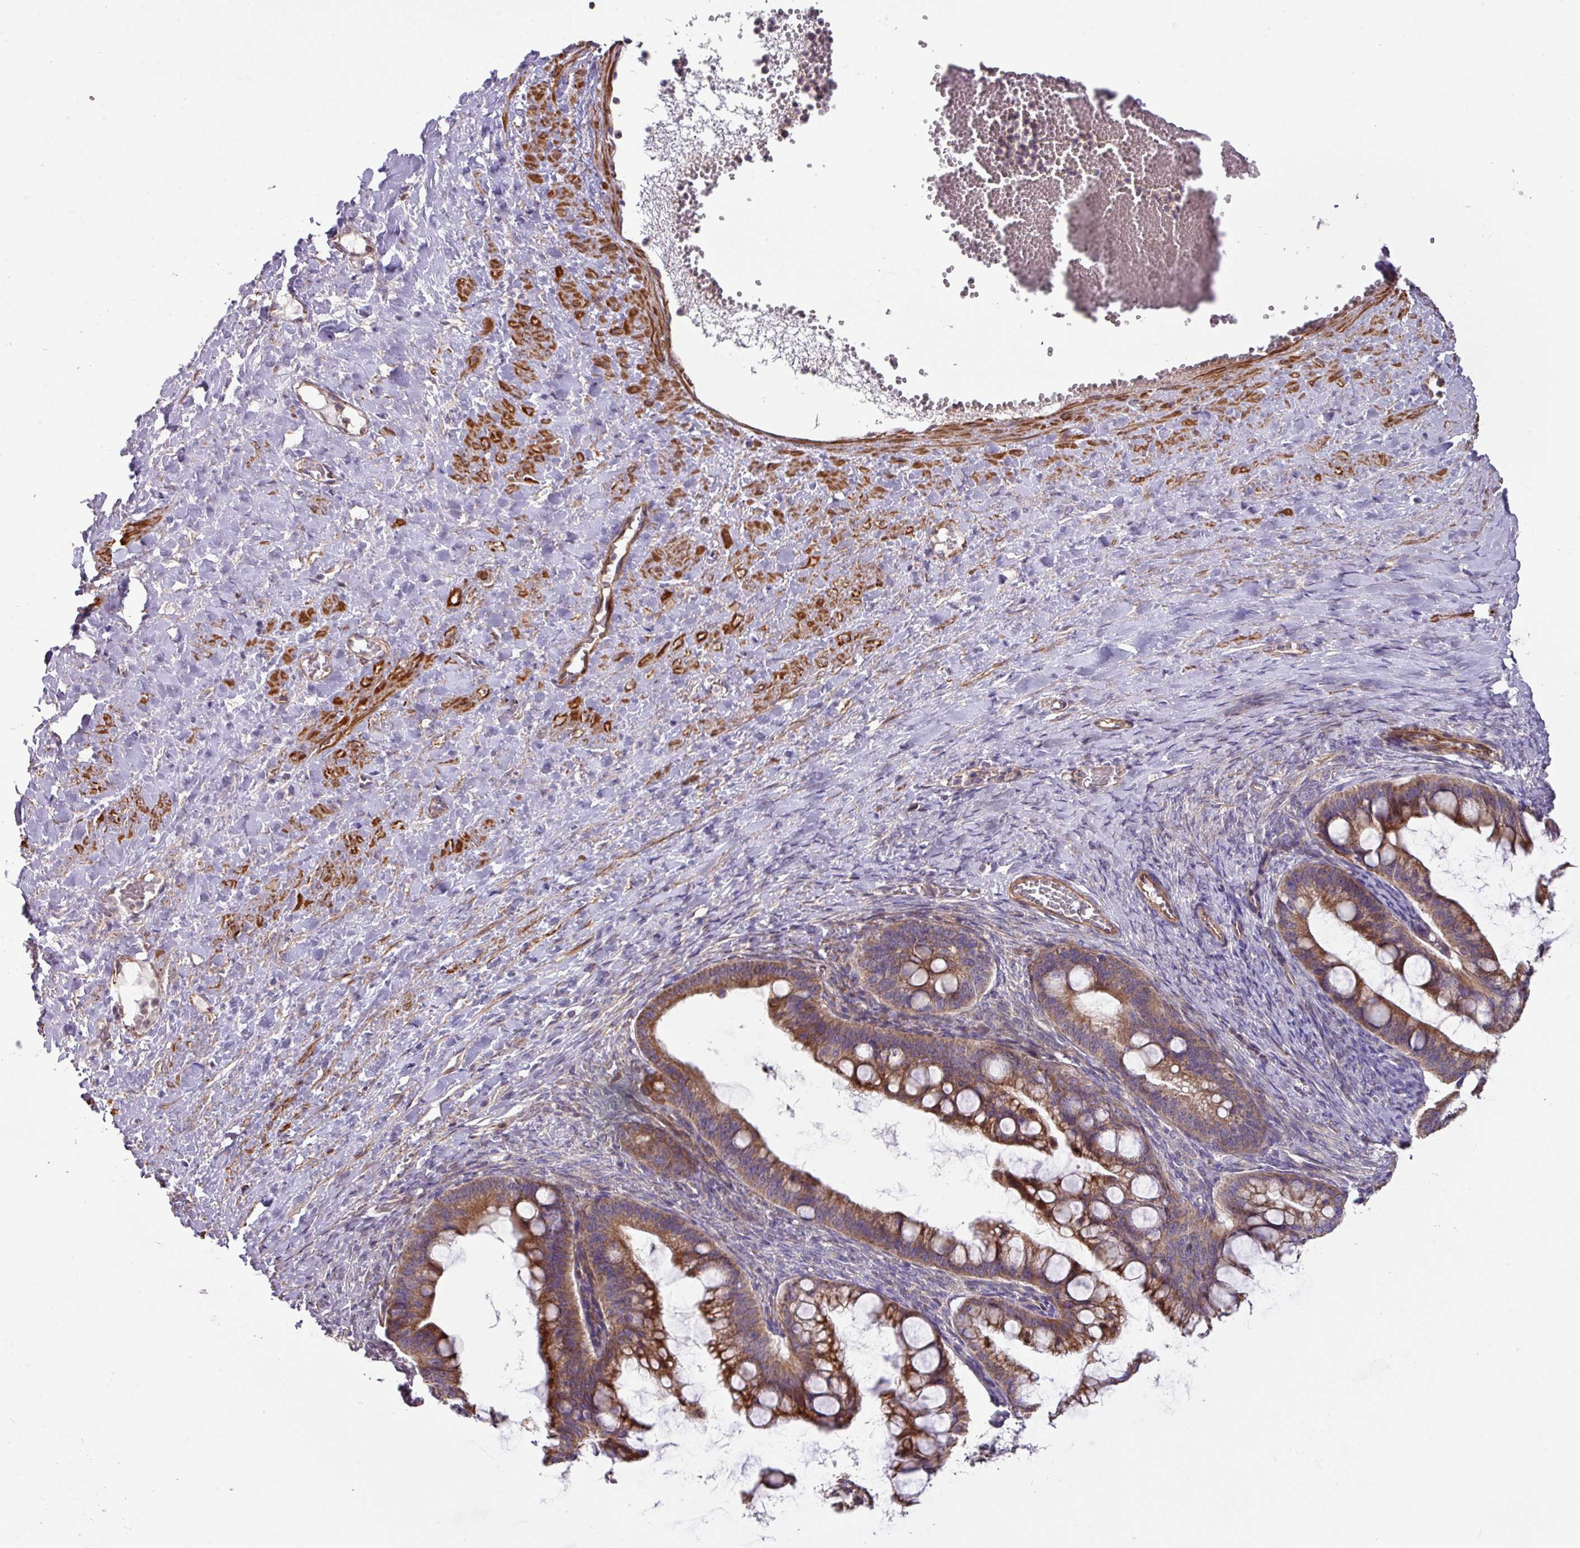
{"staining": {"intensity": "moderate", "quantity": ">75%", "location": "cytoplasmic/membranous"}, "tissue": "ovarian cancer", "cell_type": "Tumor cells", "image_type": "cancer", "snomed": [{"axis": "morphology", "description": "Cystadenocarcinoma, mucinous, NOS"}, {"axis": "topography", "description": "Ovary"}], "caption": "Tumor cells reveal moderate cytoplasmic/membranous expression in about >75% of cells in mucinous cystadenocarcinoma (ovarian).", "gene": "MRRF", "patient": {"sex": "female", "age": 73}}